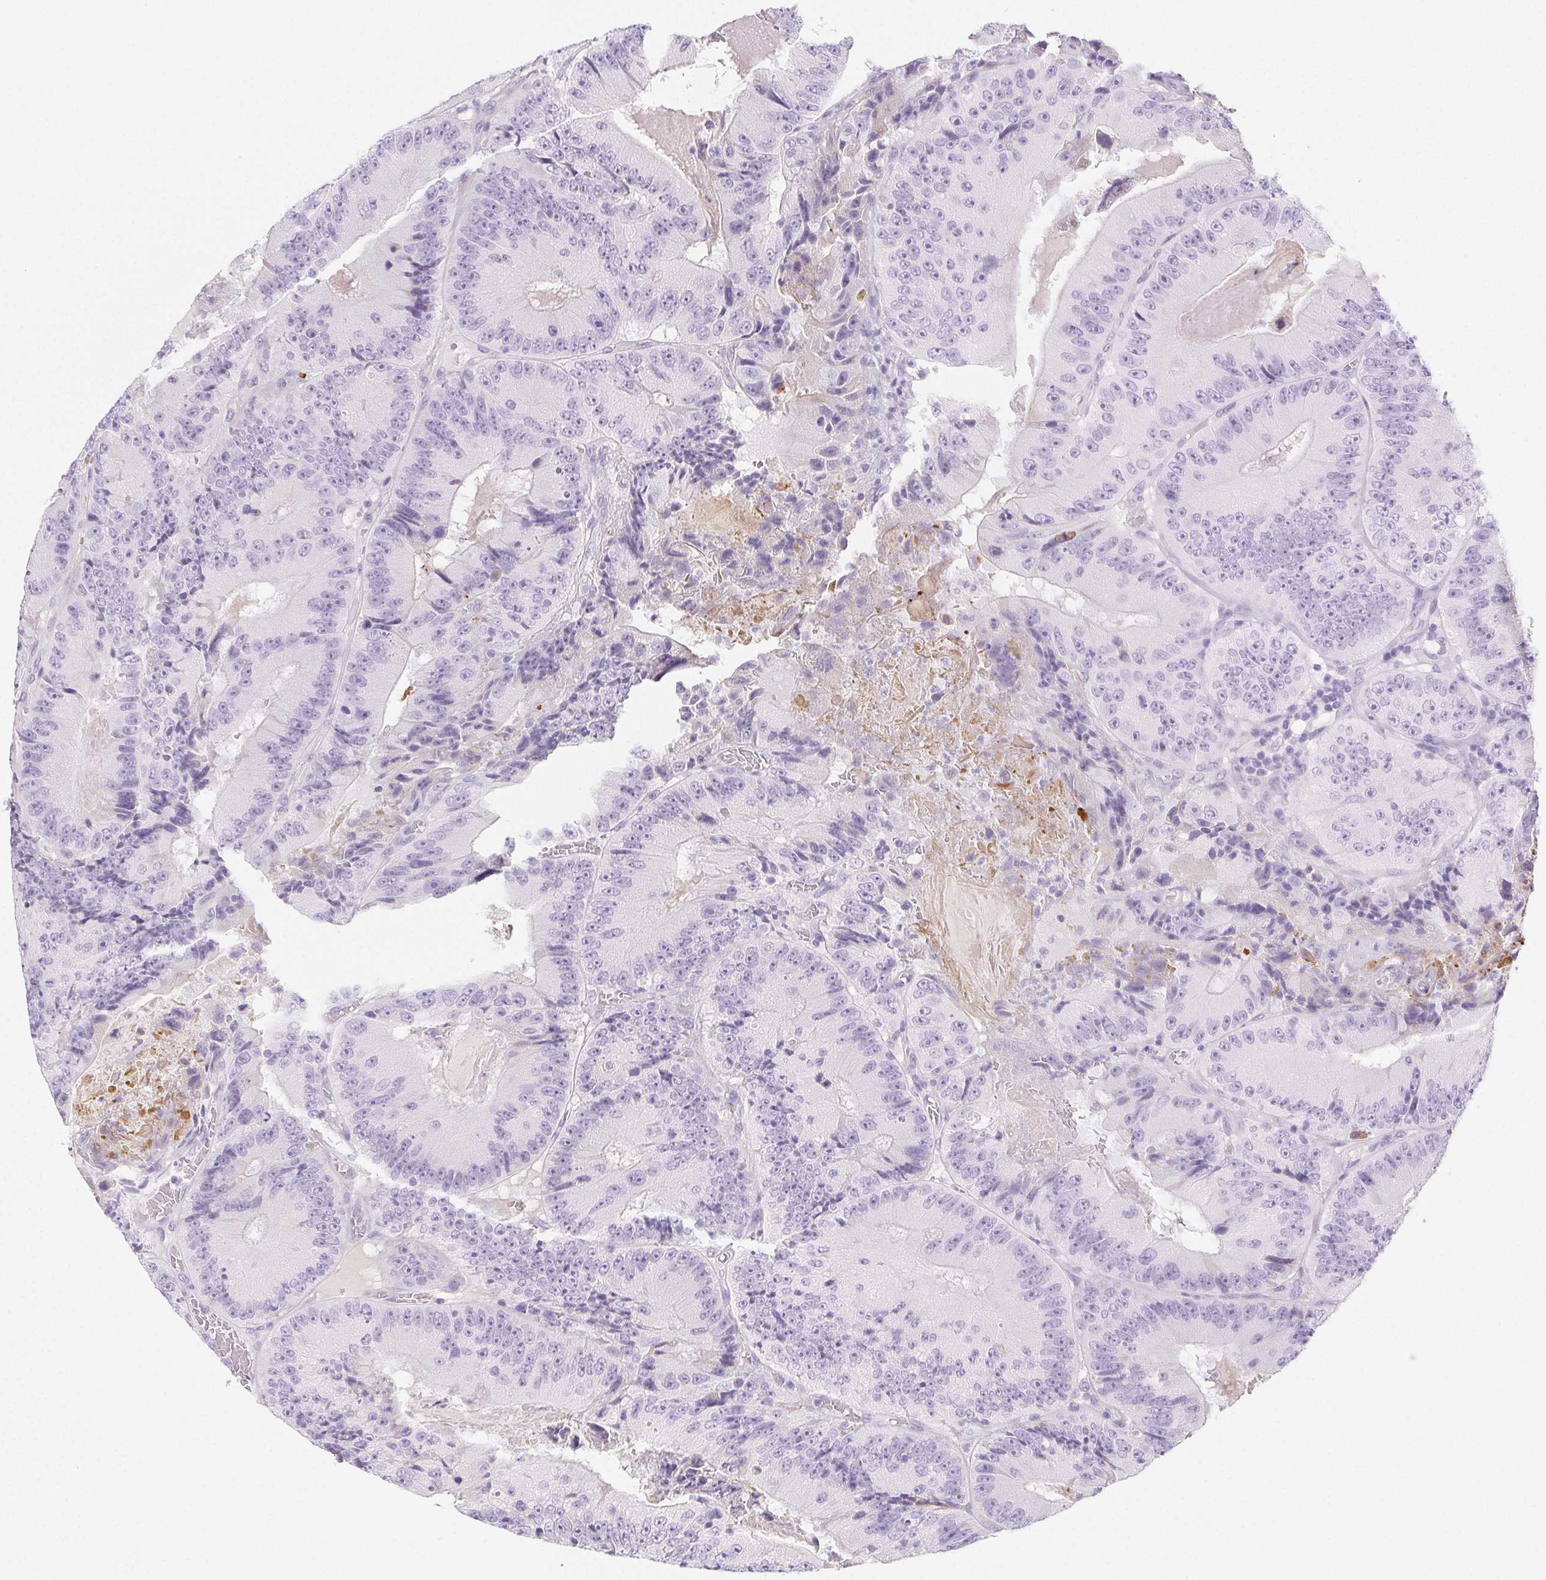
{"staining": {"intensity": "negative", "quantity": "none", "location": "none"}, "tissue": "colorectal cancer", "cell_type": "Tumor cells", "image_type": "cancer", "snomed": [{"axis": "morphology", "description": "Adenocarcinoma, NOS"}, {"axis": "topography", "description": "Colon"}], "caption": "Protein analysis of colorectal cancer demonstrates no significant staining in tumor cells.", "gene": "VTN", "patient": {"sex": "female", "age": 86}}